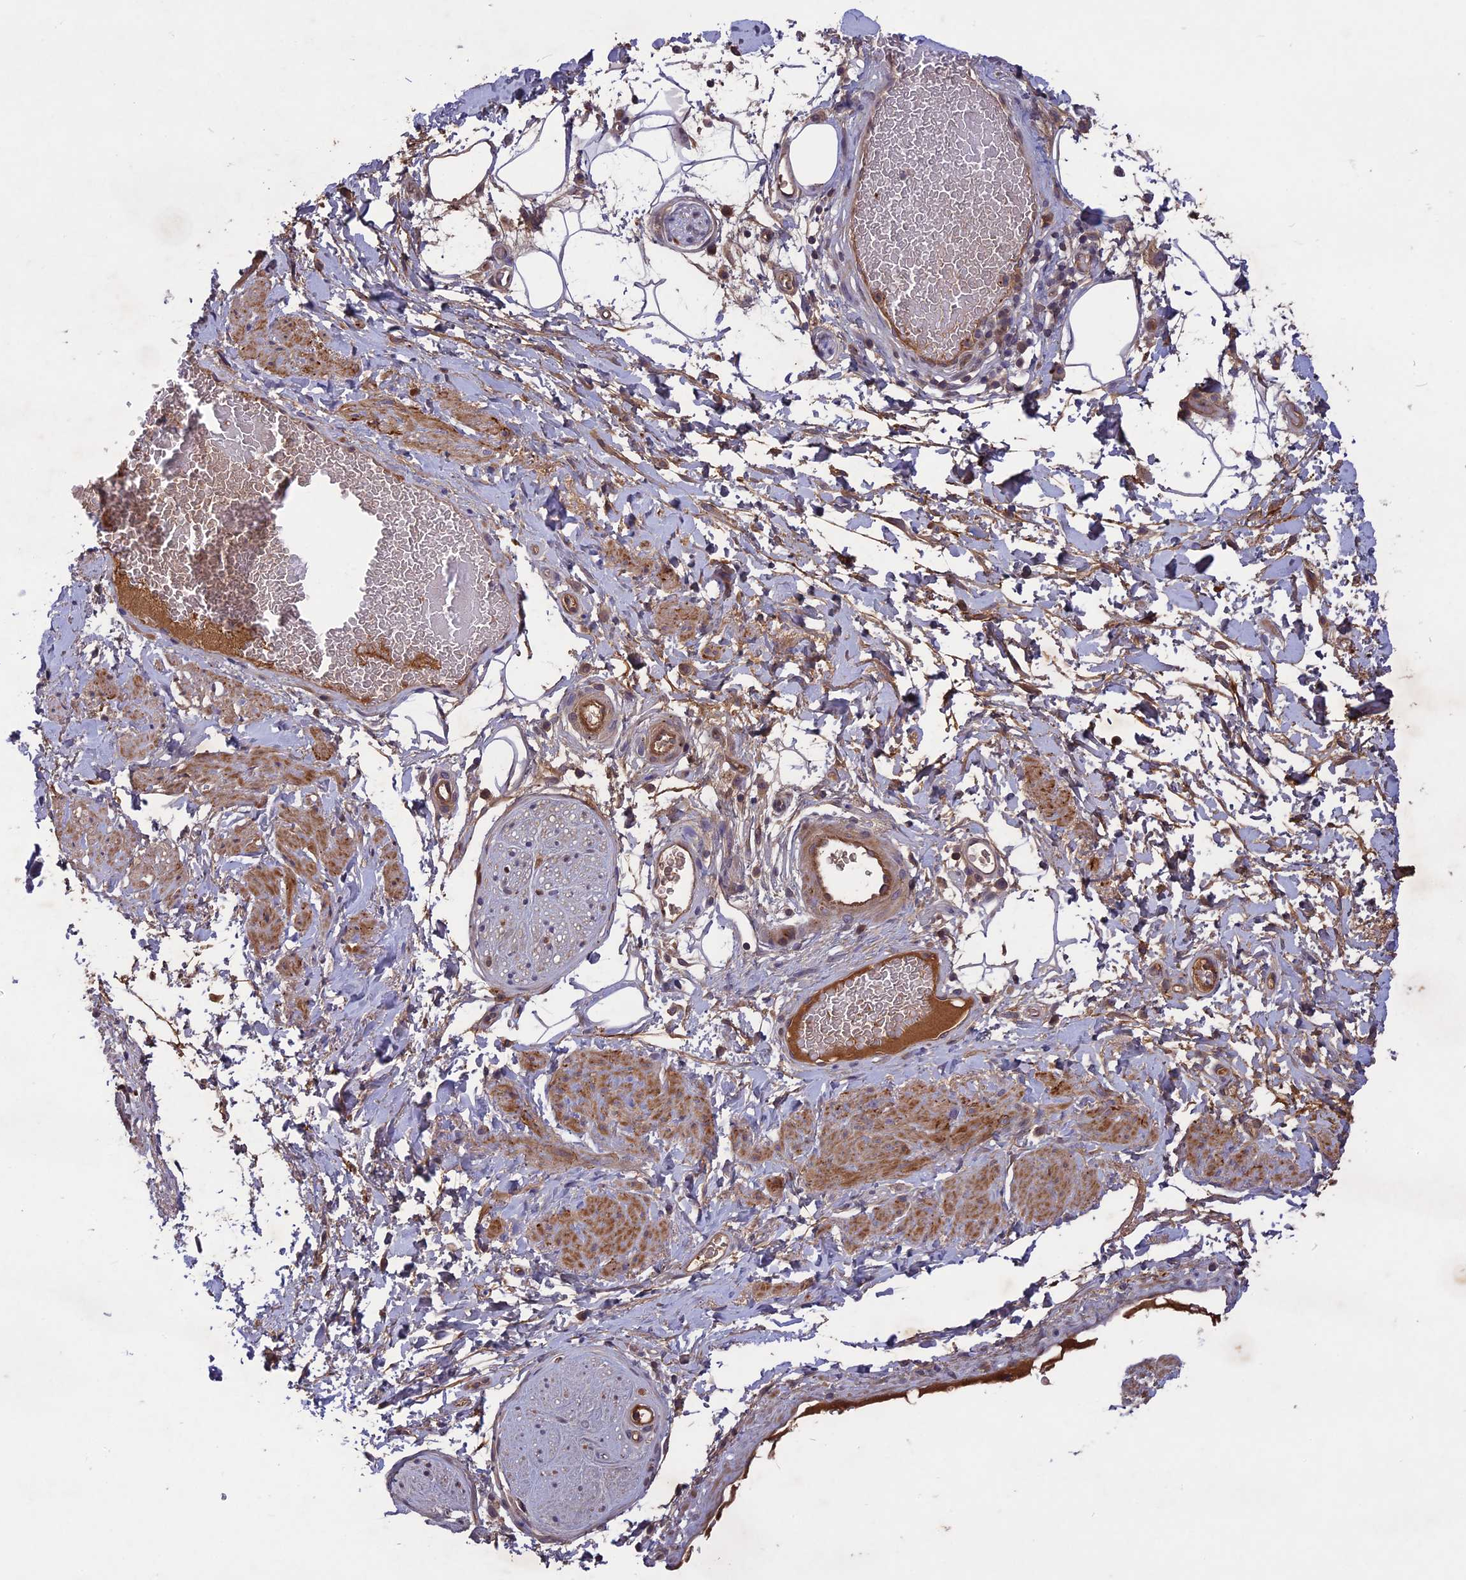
{"staining": {"intensity": "moderate", "quantity": ">75%", "location": "cytoplasmic/membranous"}, "tissue": "adipose tissue", "cell_type": "Adipocytes", "image_type": "normal", "snomed": [{"axis": "morphology", "description": "Normal tissue, NOS"}, {"axis": "morphology", "description": "Adenocarcinoma, NOS"}, {"axis": "topography", "description": "Rectum"}, {"axis": "topography", "description": "Vagina"}, {"axis": "topography", "description": "Peripheral nerve tissue"}], "caption": "Benign adipose tissue shows moderate cytoplasmic/membranous expression in about >75% of adipocytes, visualized by immunohistochemistry.", "gene": "ADO", "patient": {"sex": "female", "age": 71}}